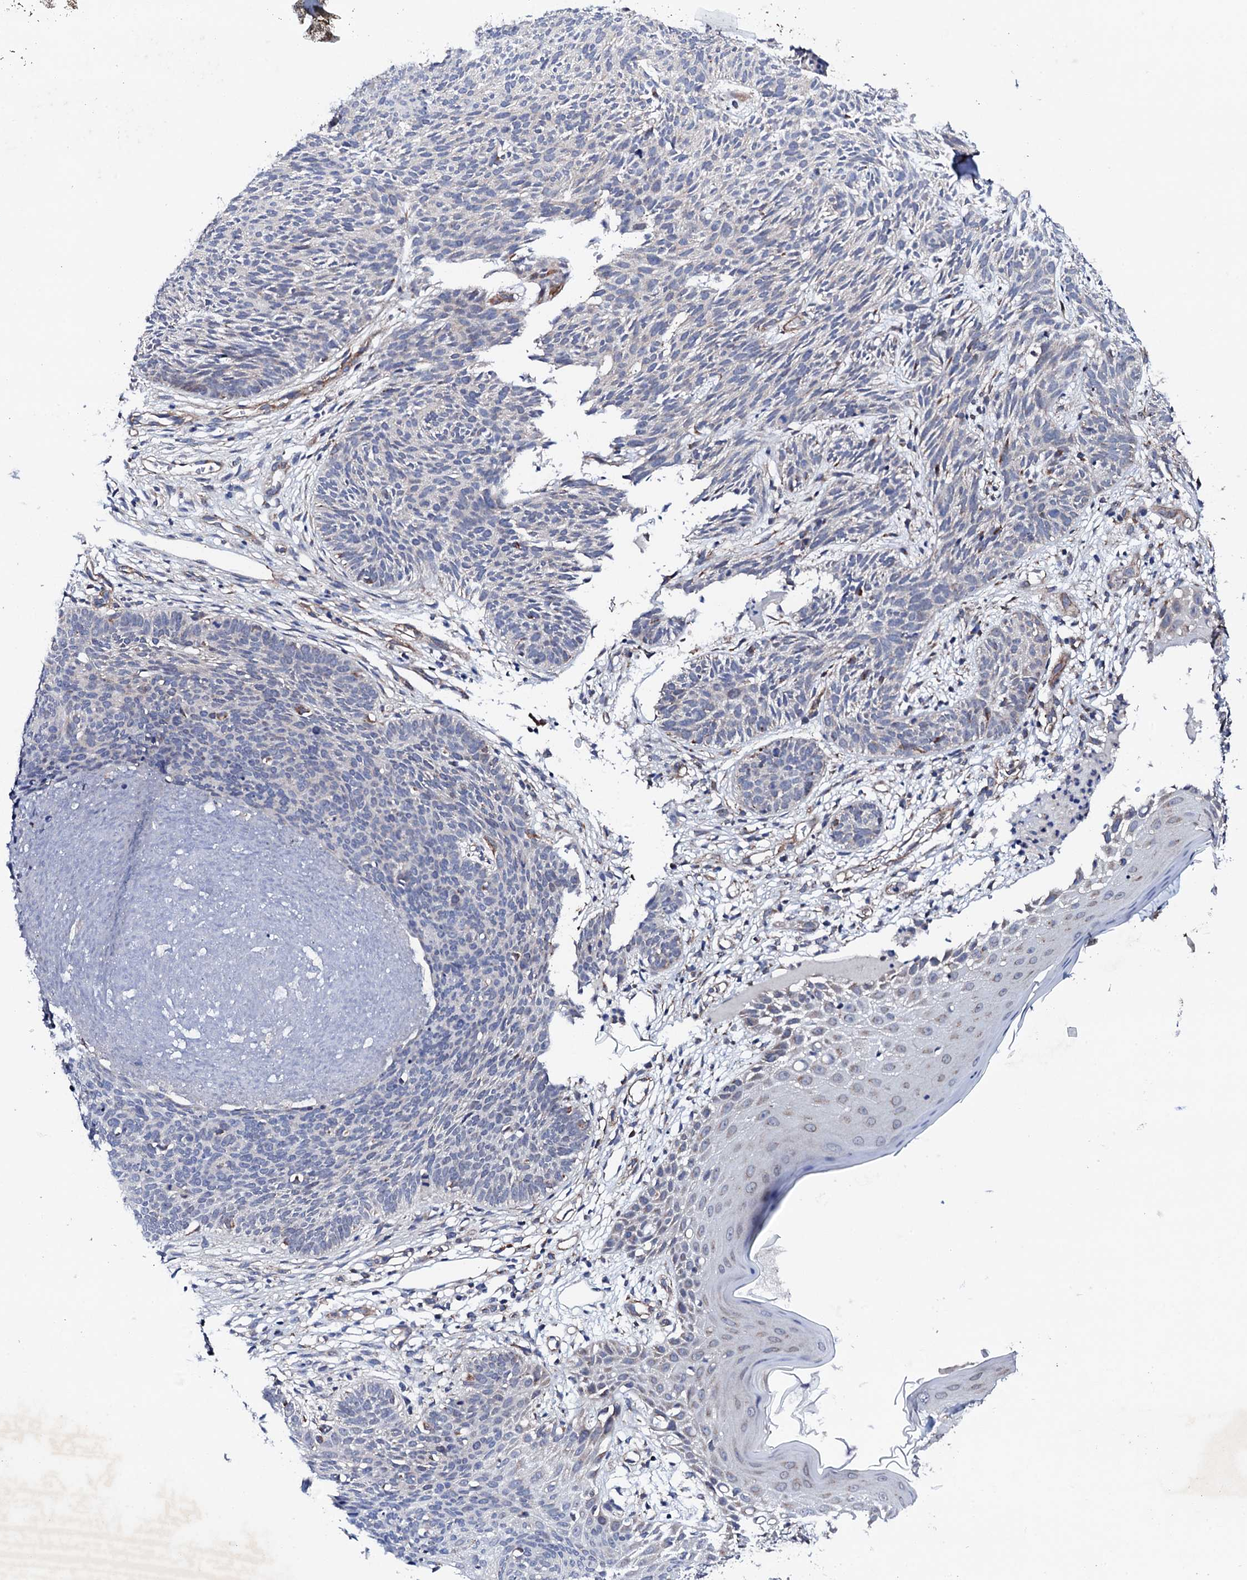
{"staining": {"intensity": "negative", "quantity": "none", "location": "none"}, "tissue": "skin cancer", "cell_type": "Tumor cells", "image_type": "cancer", "snomed": [{"axis": "morphology", "description": "Basal cell carcinoma"}, {"axis": "topography", "description": "Skin"}], "caption": "There is no significant staining in tumor cells of skin cancer (basal cell carcinoma).", "gene": "MTIF3", "patient": {"sex": "female", "age": 66}}